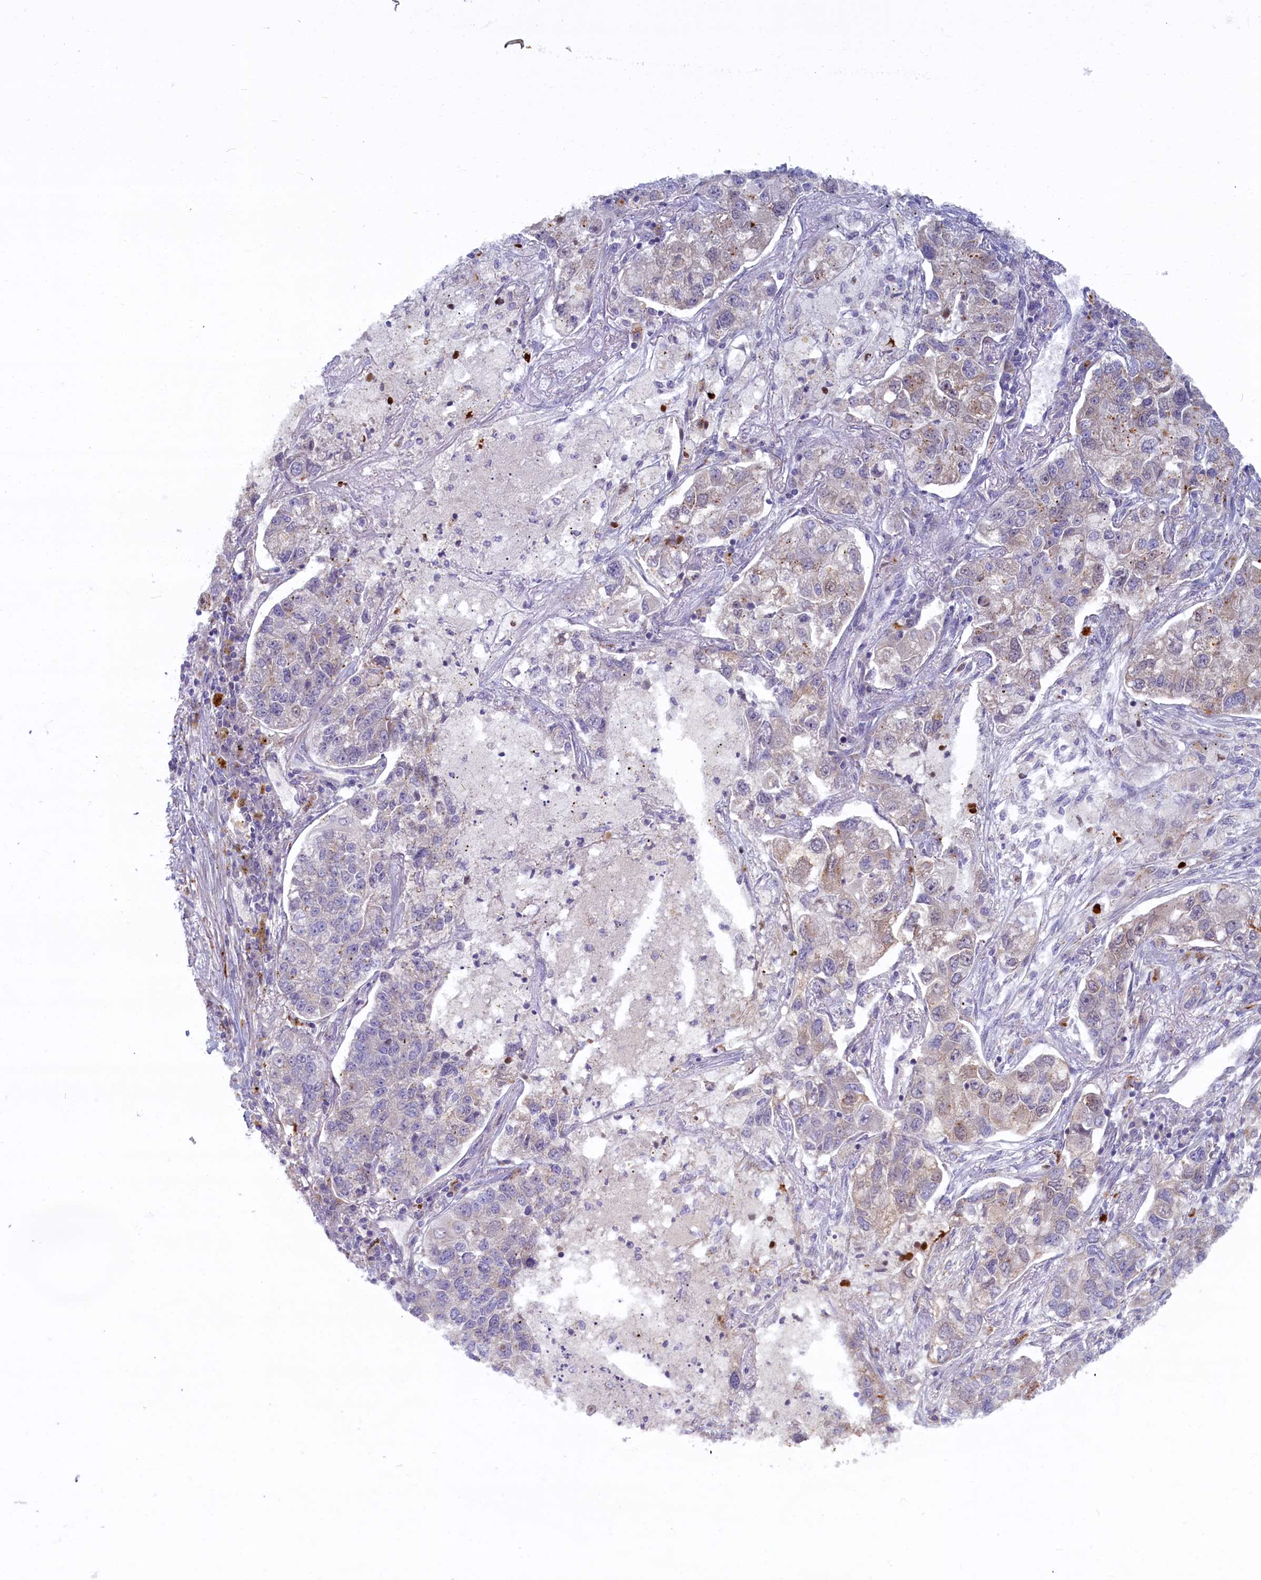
{"staining": {"intensity": "negative", "quantity": "none", "location": "none"}, "tissue": "lung cancer", "cell_type": "Tumor cells", "image_type": "cancer", "snomed": [{"axis": "morphology", "description": "Adenocarcinoma, NOS"}, {"axis": "topography", "description": "Lung"}], "caption": "DAB immunohistochemical staining of lung cancer demonstrates no significant expression in tumor cells.", "gene": "FCSK", "patient": {"sex": "male", "age": 49}}